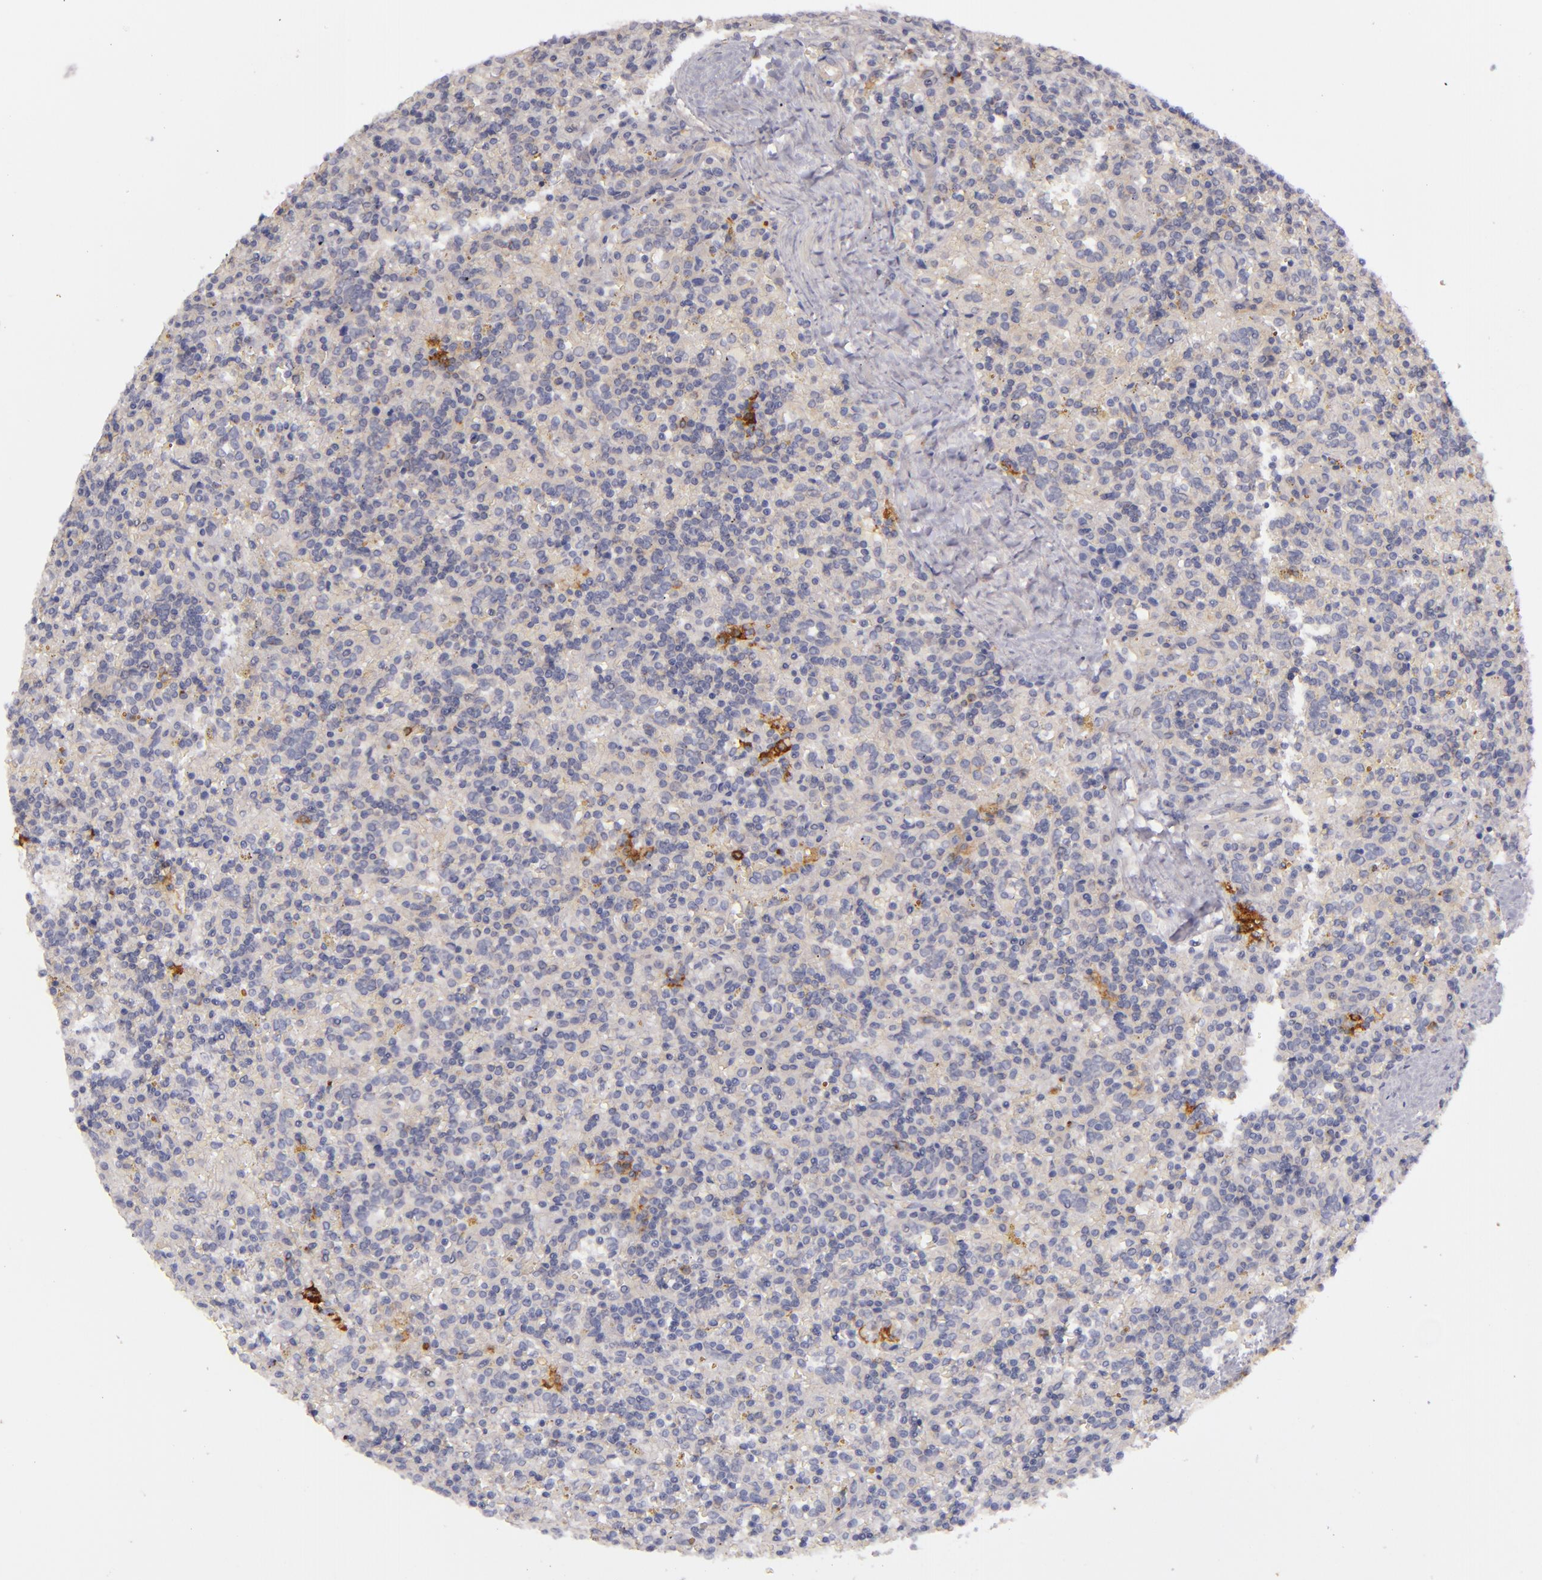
{"staining": {"intensity": "strong", "quantity": "<25%", "location": "cytoplasmic/membranous"}, "tissue": "lymphoma", "cell_type": "Tumor cells", "image_type": "cancer", "snomed": [{"axis": "morphology", "description": "Malignant lymphoma, non-Hodgkin's type, Low grade"}, {"axis": "topography", "description": "Spleen"}], "caption": "IHC photomicrograph of neoplastic tissue: human lymphoma stained using IHC demonstrates medium levels of strong protein expression localized specifically in the cytoplasmic/membranous of tumor cells, appearing as a cytoplasmic/membranous brown color.", "gene": "CD83", "patient": {"sex": "male", "age": 67}}